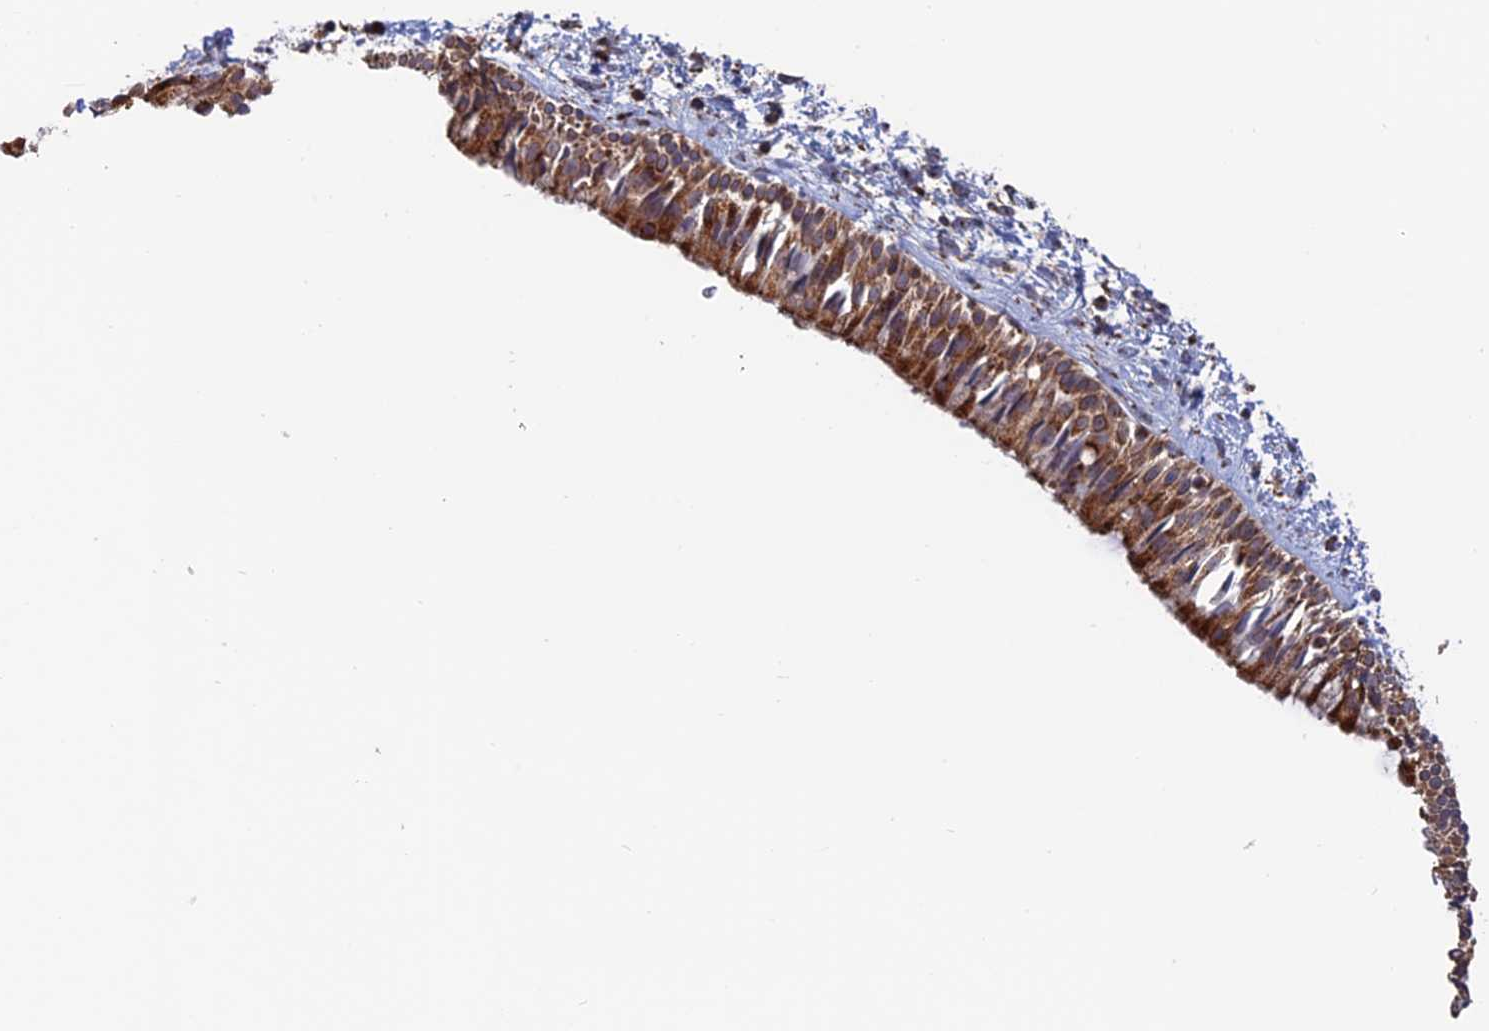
{"staining": {"intensity": "moderate", "quantity": ">75%", "location": "cytoplasmic/membranous"}, "tissue": "nasopharynx", "cell_type": "Respiratory epithelial cells", "image_type": "normal", "snomed": [{"axis": "morphology", "description": "Normal tissue, NOS"}, {"axis": "topography", "description": "Nasopharynx"}], "caption": "The histopathology image demonstrates immunohistochemical staining of normal nasopharynx. There is moderate cytoplasmic/membranous positivity is identified in about >75% of respiratory epithelial cells.", "gene": "DTYMK", "patient": {"sex": "male", "age": 22}}